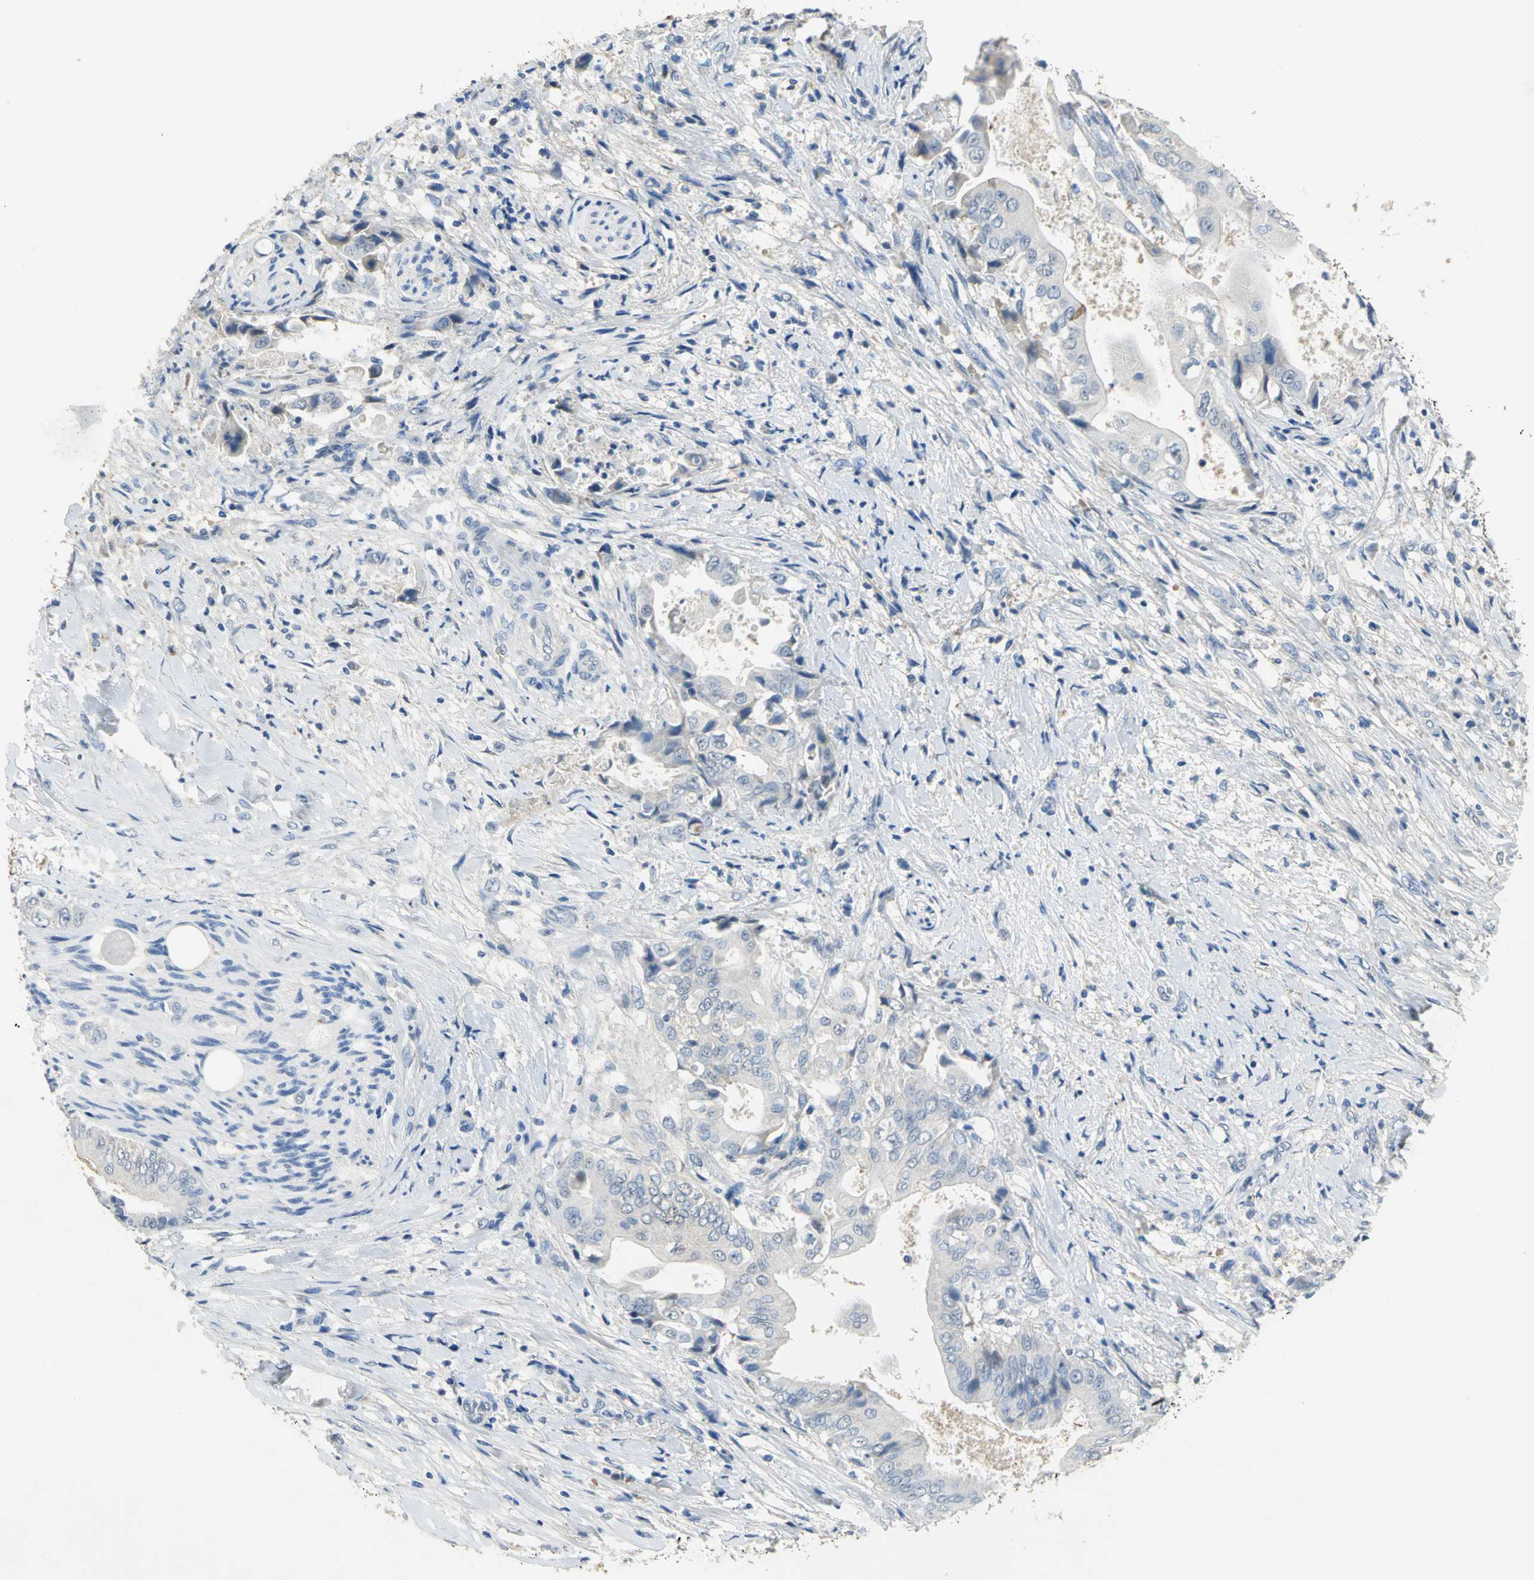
{"staining": {"intensity": "negative", "quantity": "none", "location": "none"}, "tissue": "liver cancer", "cell_type": "Tumor cells", "image_type": "cancer", "snomed": [{"axis": "morphology", "description": "Cholangiocarcinoma"}, {"axis": "topography", "description": "Liver"}], "caption": "IHC of human liver cholangiocarcinoma exhibits no positivity in tumor cells.", "gene": "GYG2", "patient": {"sex": "male", "age": 58}}